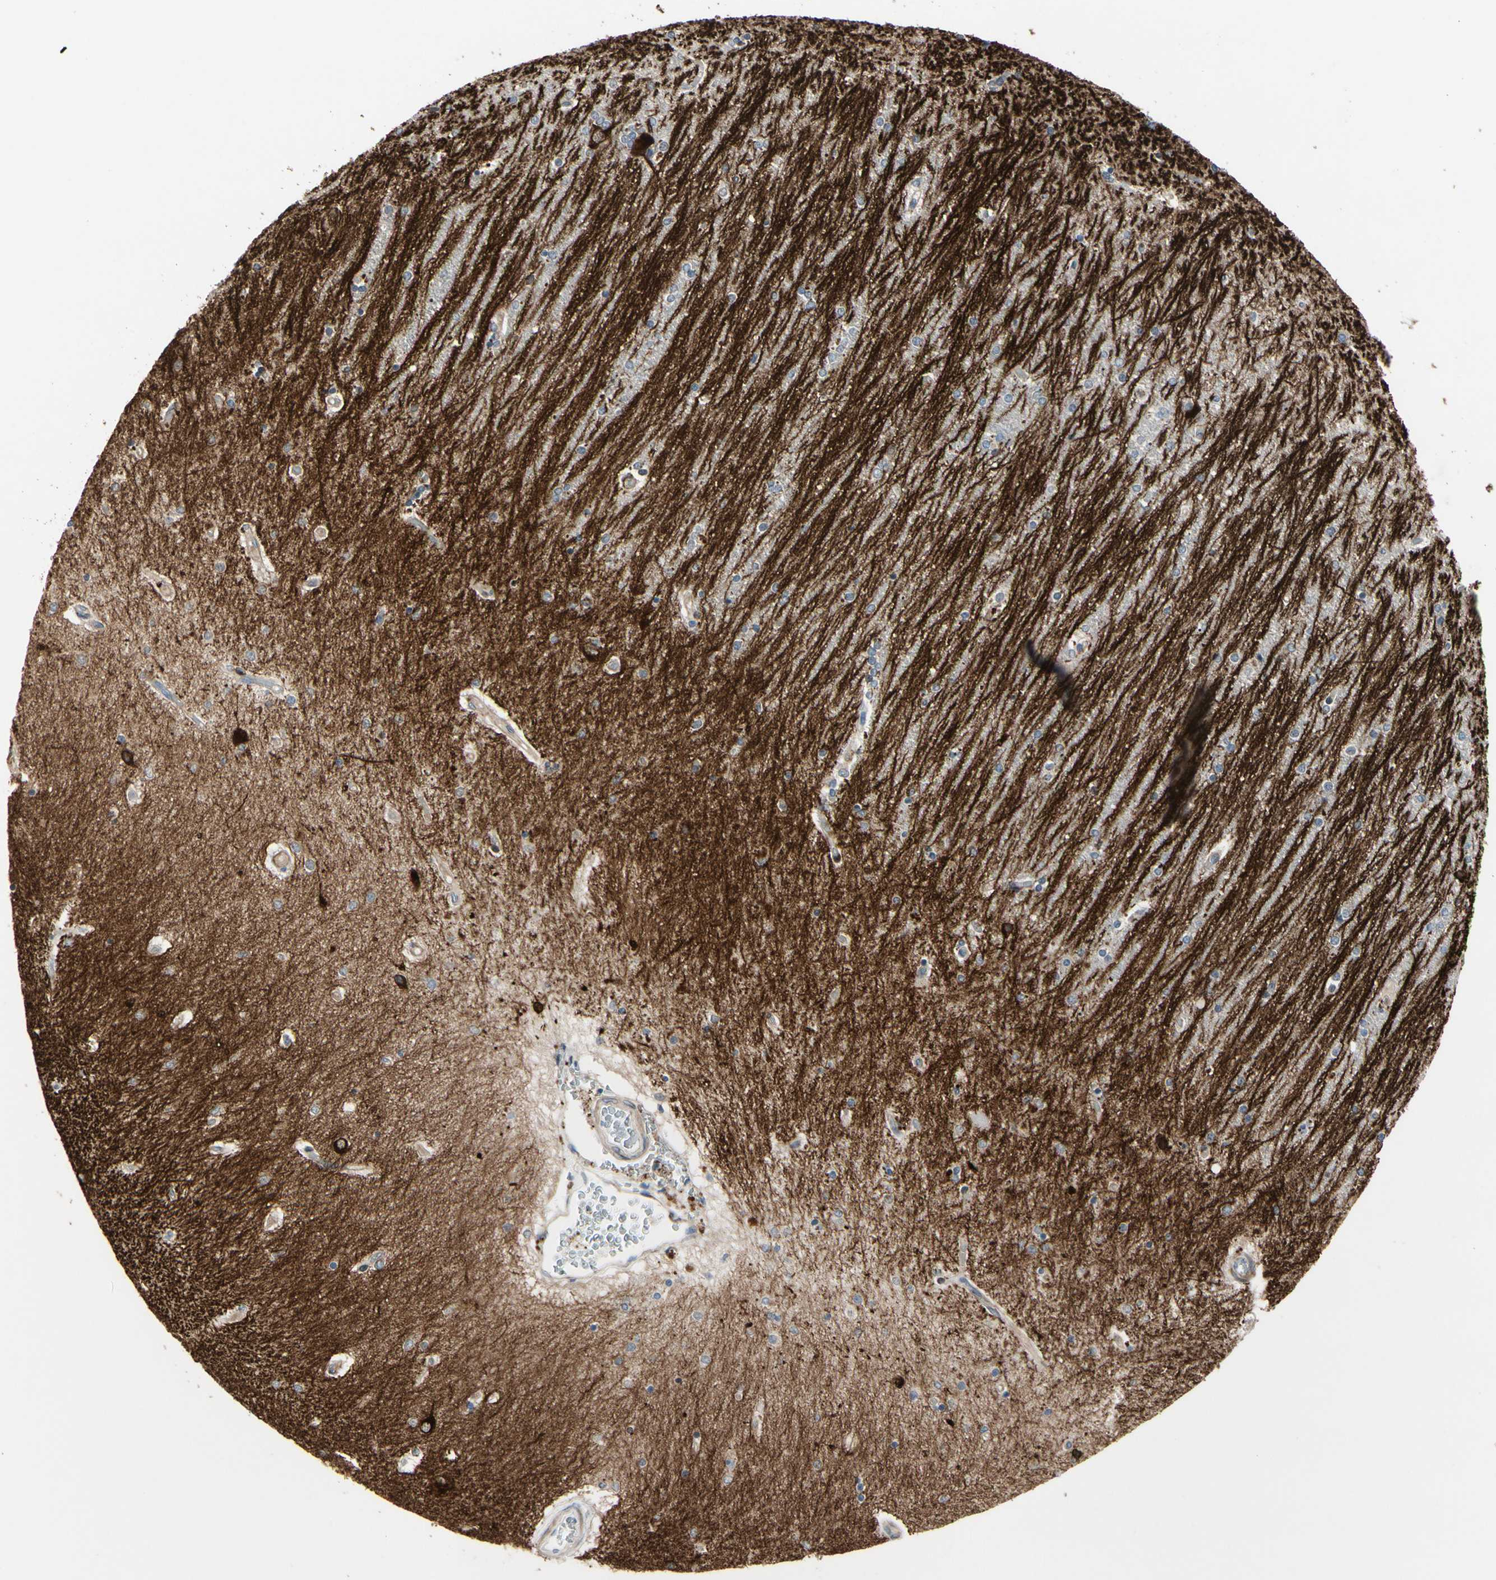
{"staining": {"intensity": "negative", "quantity": "none", "location": "none"}, "tissue": "hippocampus", "cell_type": "Glial cells", "image_type": "normal", "snomed": [{"axis": "morphology", "description": "Normal tissue, NOS"}, {"axis": "topography", "description": "Hippocampus"}], "caption": "The IHC image has no significant expression in glial cells of hippocampus.", "gene": "MAP2", "patient": {"sex": "female", "age": 54}}